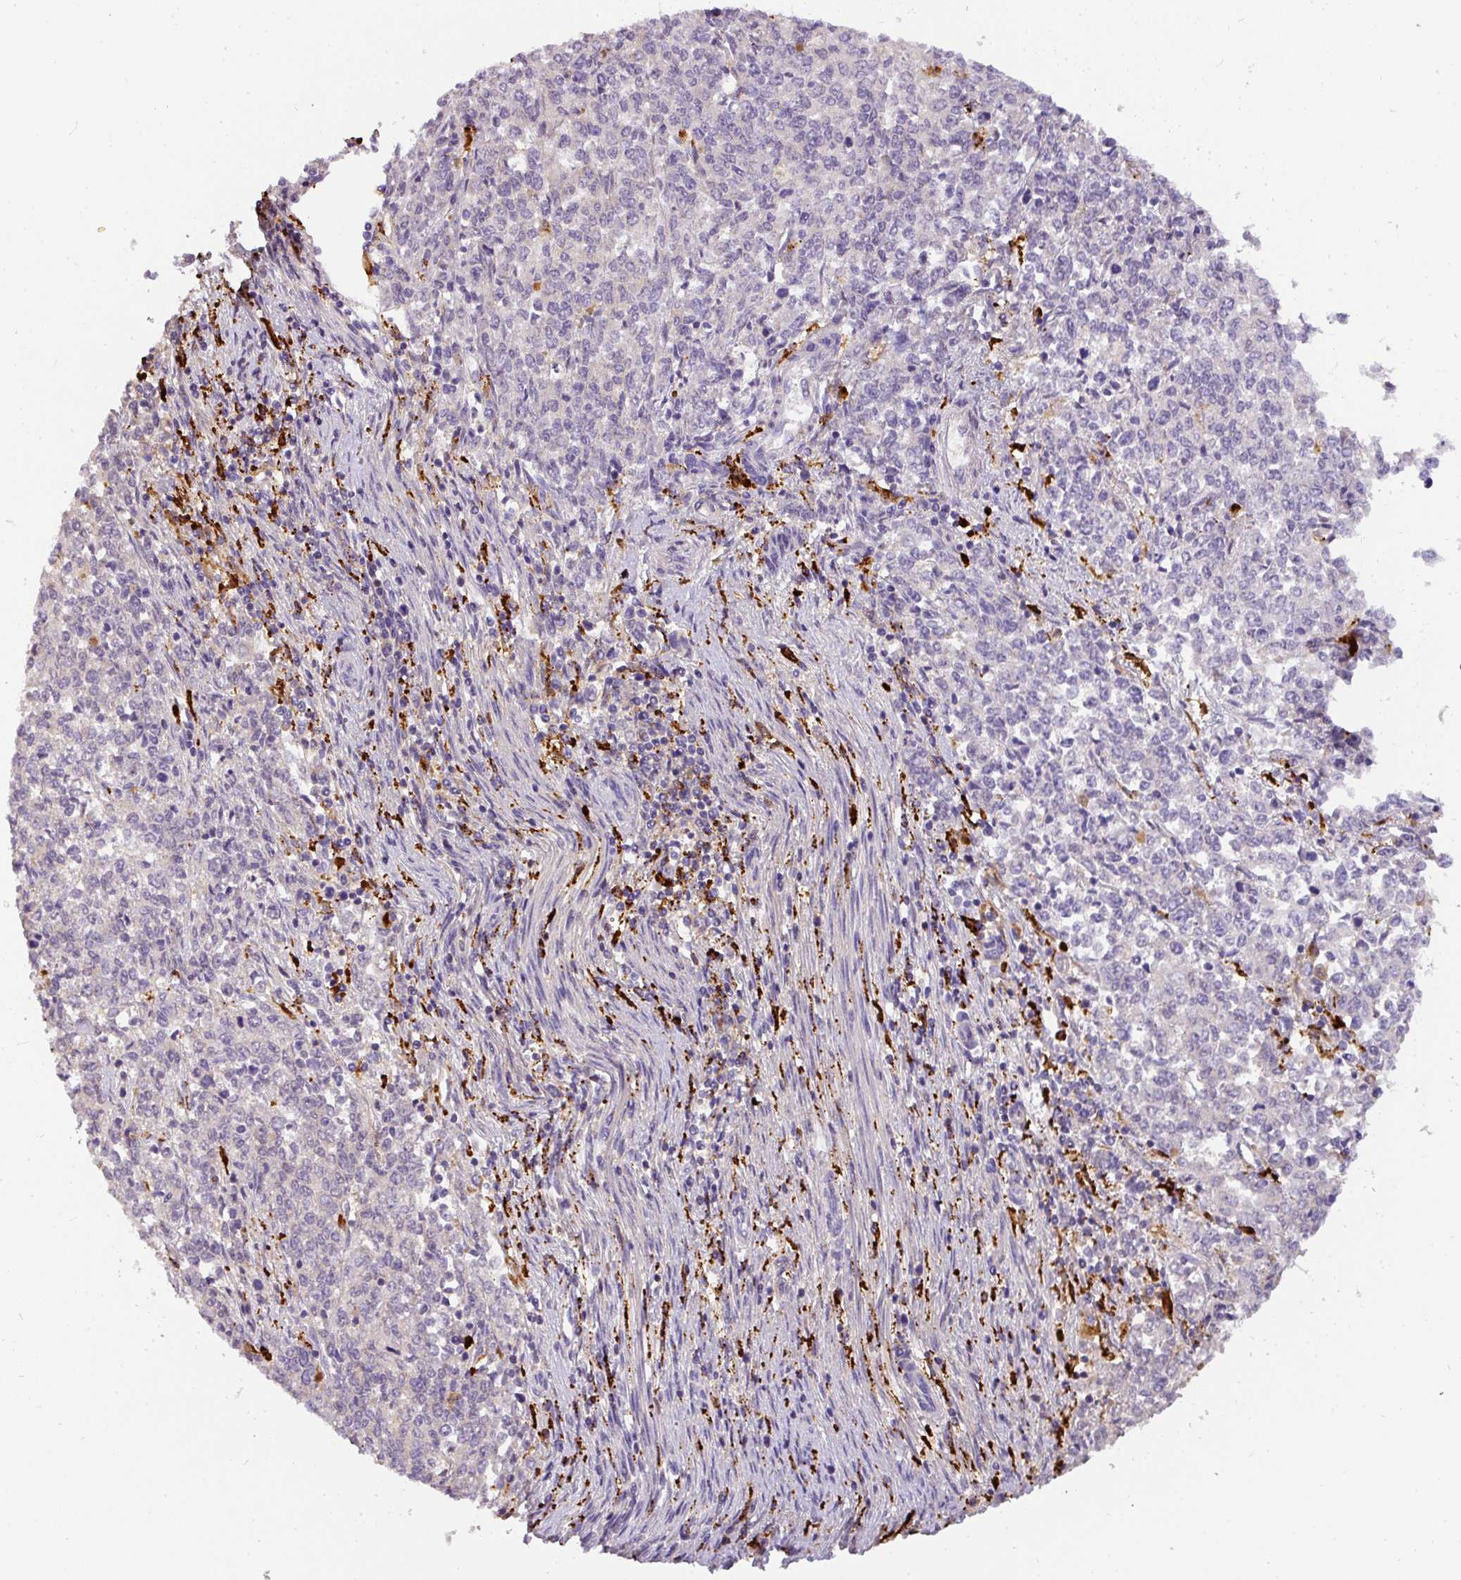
{"staining": {"intensity": "negative", "quantity": "none", "location": "none"}, "tissue": "endometrial cancer", "cell_type": "Tumor cells", "image_type": "cancer", "snomed": [{"axis": "morphology", "description": "Adenocarcinoma, NOS"}, {"axis": "topography", "description": "Endometrium"}], "caption": "IHC of human endometrial cancer (adenocarcinoma) displays no expression in tumor cells.", "gene": "MMACHC", "patient": {"sex": "female", "age": 50}}